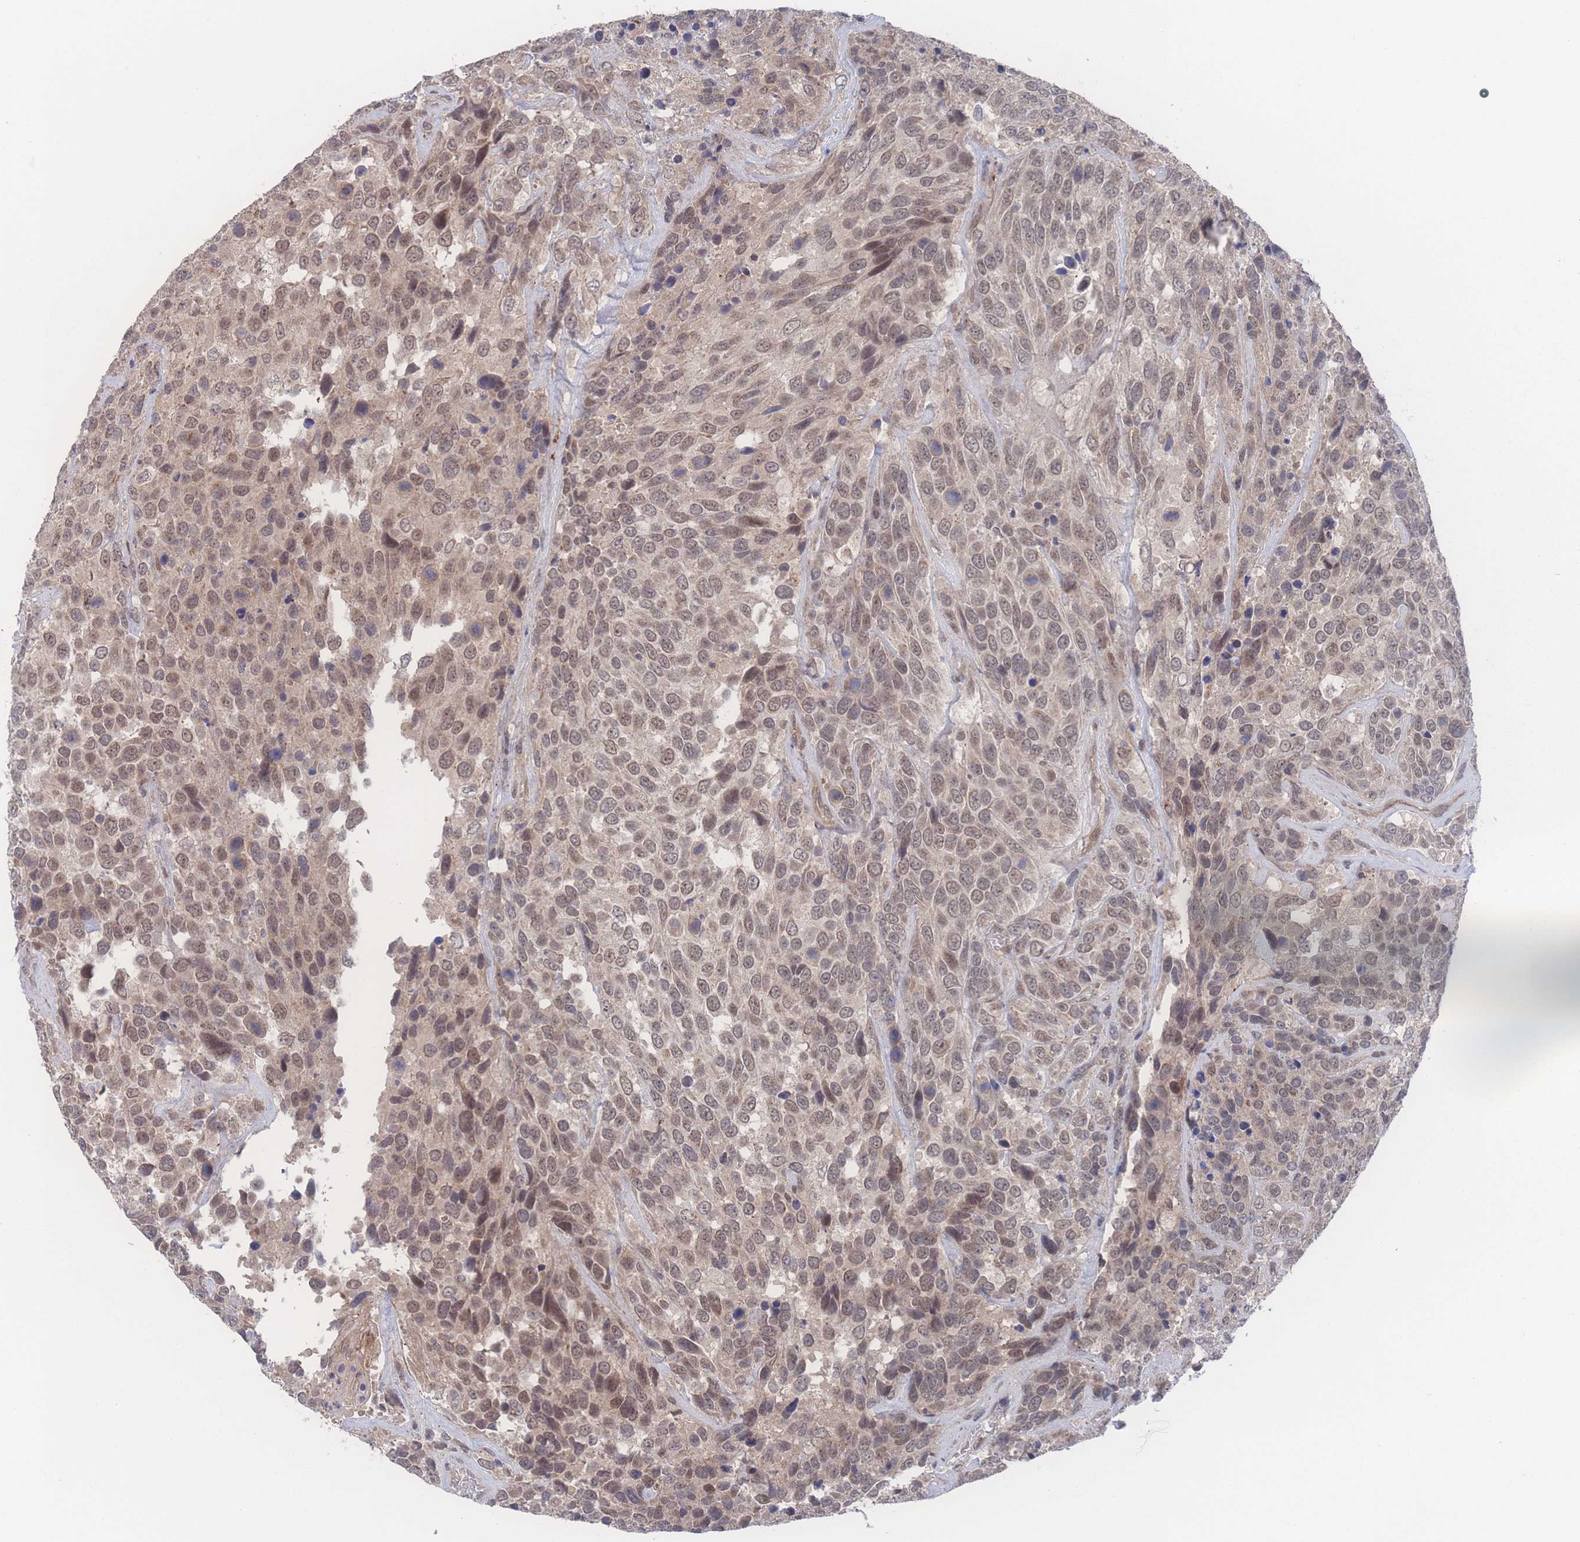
{"staining": {"intensity": "moderate", "quantity": ">75%", "location": "nuclear"}, "tissue": "urothelial cancer", "cell_type": "Tumor cells", "image_type": "cancer", "snomed": [{"axis": "morphology", "description": "Urothelial carcinoma, High grade"}, {"axis": "topography", "description": "Urinary bladder"}], "caption": "A medium amount of moderate nuclear expression is identified in about >75% of tumor cells in high-grade urothelial carcinoma tissue.", "gene": "NBEAL1", "patient": {"sex": "female", "age": 70}}